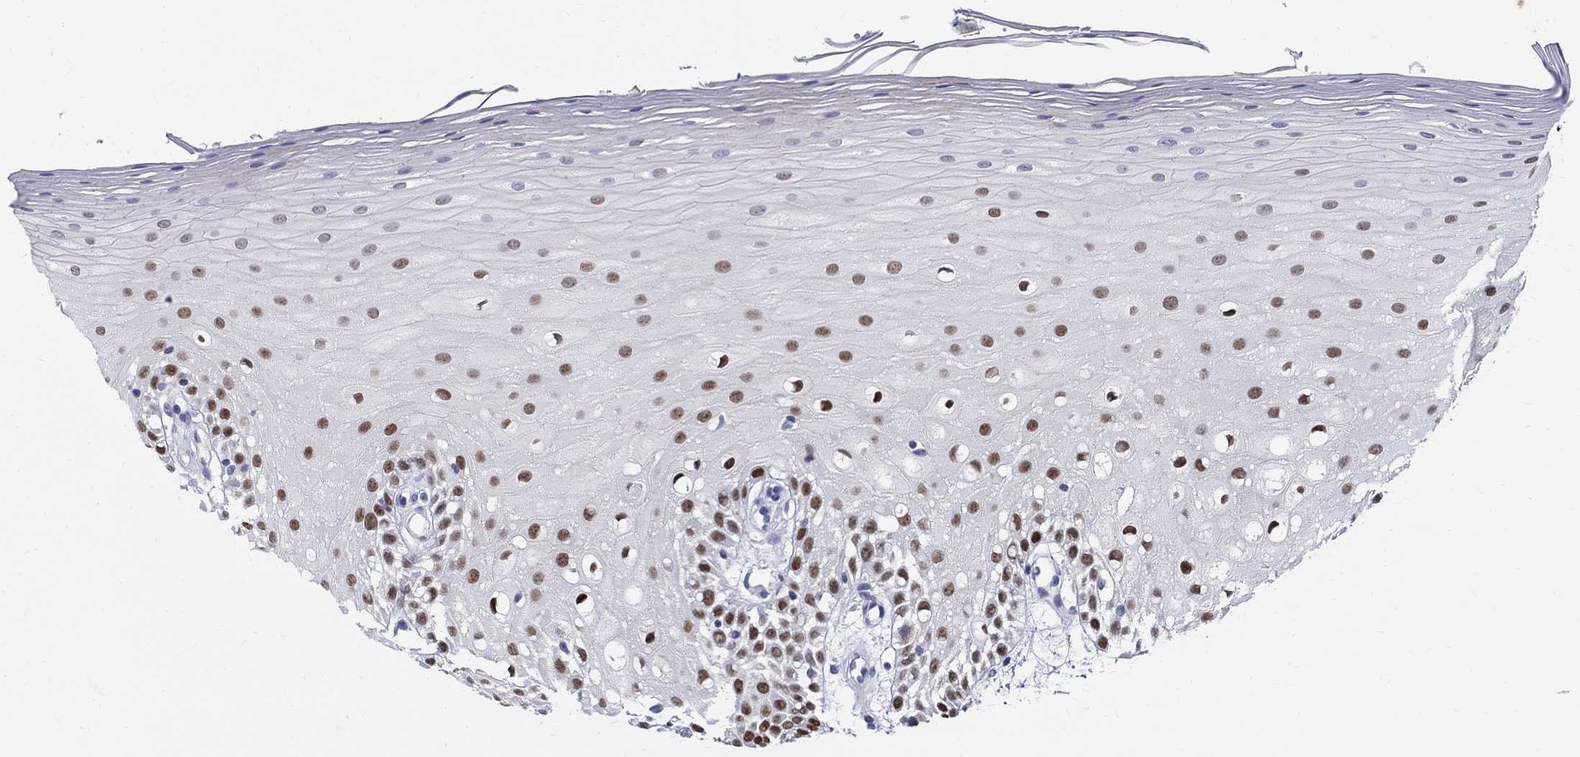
{"staining": {"intensity": "moderate", "quantity": ">75%", "location": "nuclear"}, "tissue": "oral mucosa", "cell_type": "Squamous epithelial cells", "image_type": "normal", "snomed": [{"axis": "morphology", "description": "Normal tissue, NOS"}, {"axis": "morphology", "description": "Squamous cell carcinoma, NOS"}, {"axis": "topography", "description": "Oral tissue"}, {"axis": "topography", "description": "Head-Neck"}], "caption": "Brown immunohistochemical staining in normal oral mucosa exhibits moderate nuclear staining in about >75% of squamous epithelial cells. The protein of interest is stained brown, and the nuclei are stained in blue (DAB IHC with brightfield microscopy, high magnification).", "gene": "SOX2", "patient": {"sex": "female", "age": 75}}